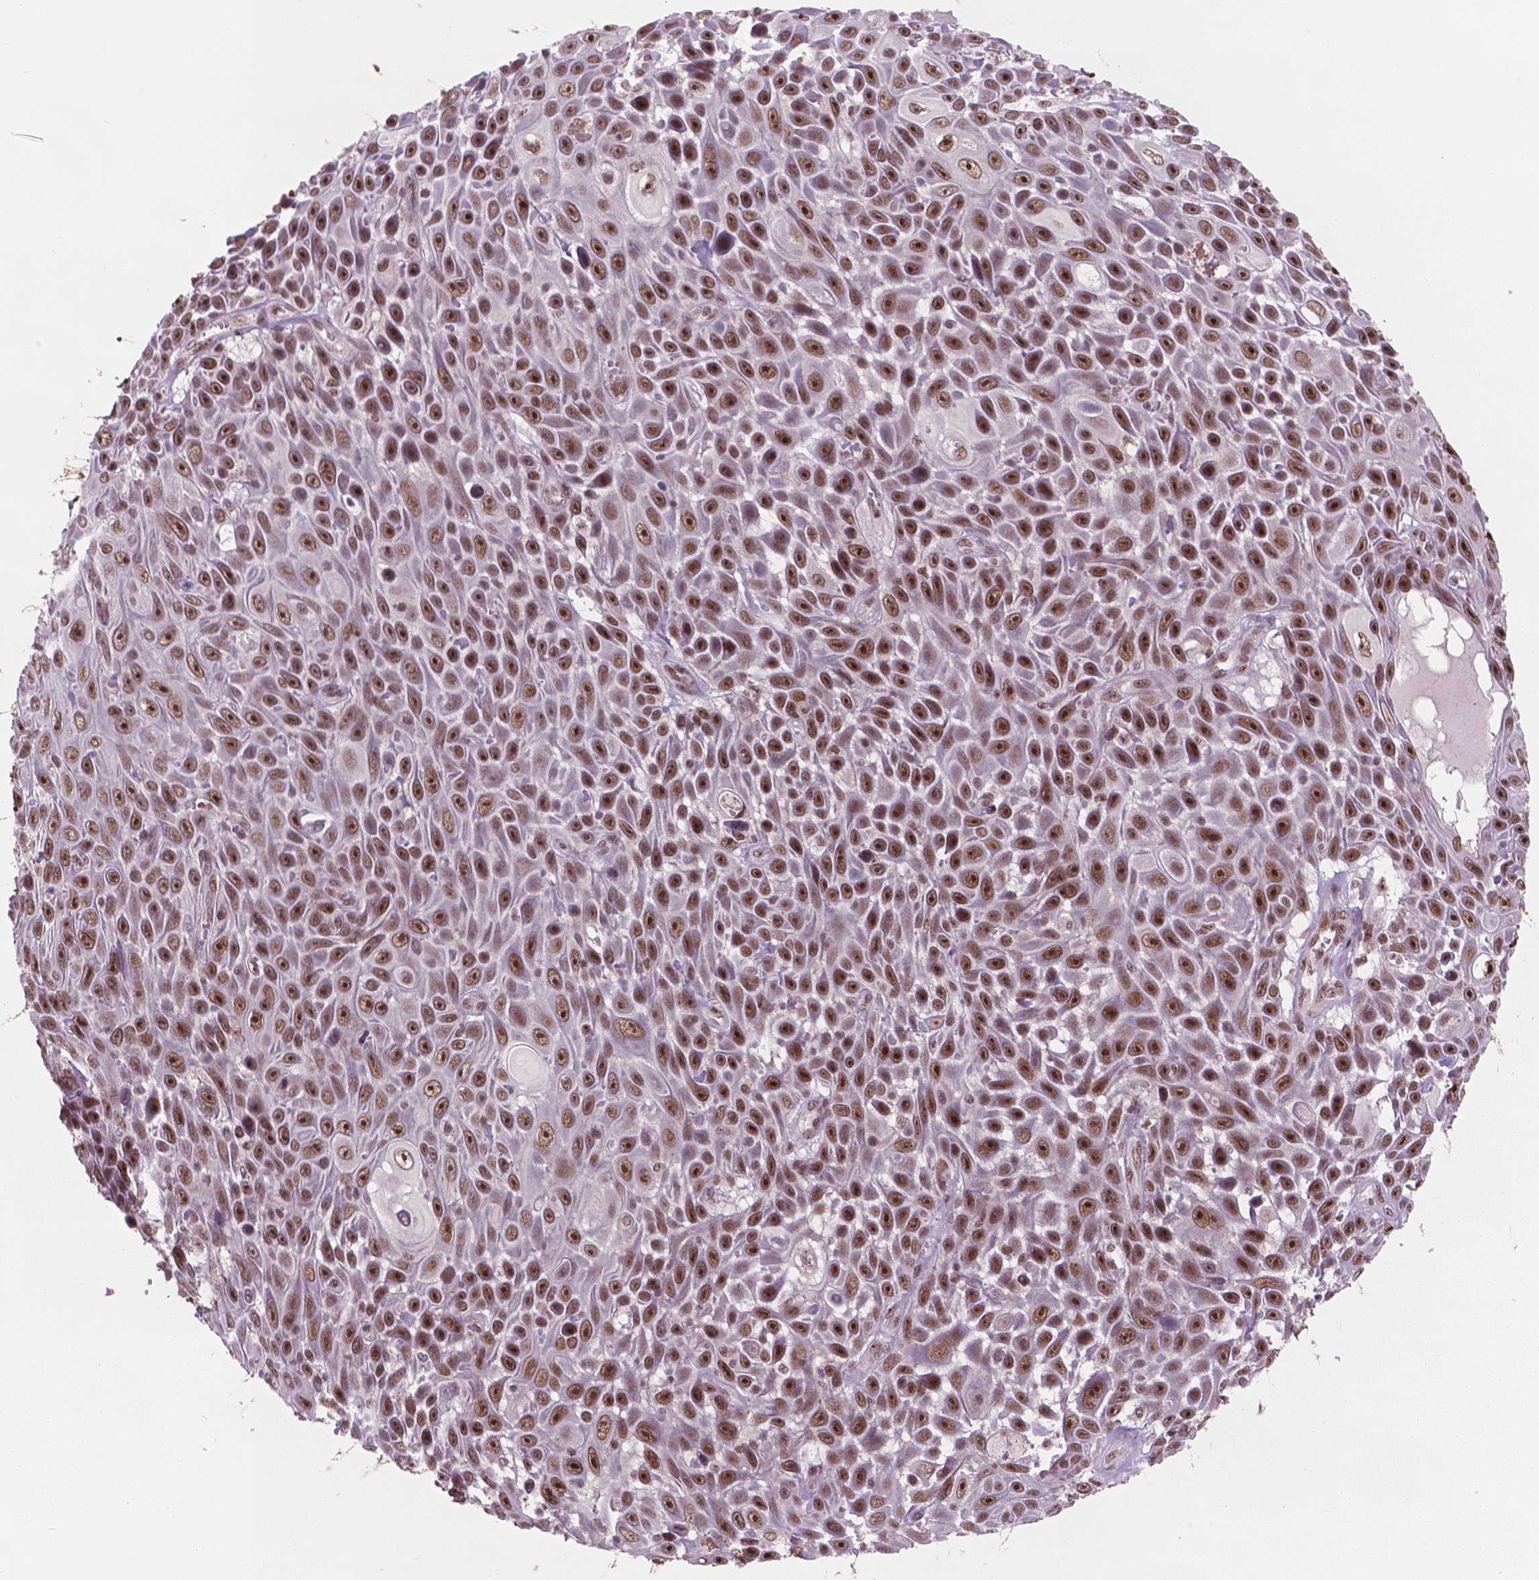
{"staining": {"intensity": "strong", "quantity": ">75%", "location": "nuclear"}, "tissue": "skin cancer", "cell_type": "Tumor cells", "image_type": "cancer", "snomed": [{"axis": "morphology", "description": "Squamous cell carcinoma, NOS"}, {"axis": "topography", "description": "Skin"}], "caption": "Immunohistochemistry of skin cancer displays high levels of strong nuclear expression in about >75% of tumor cells.", "gene": "POLR2E", "patient": {"sex": "male", "age": 82}}